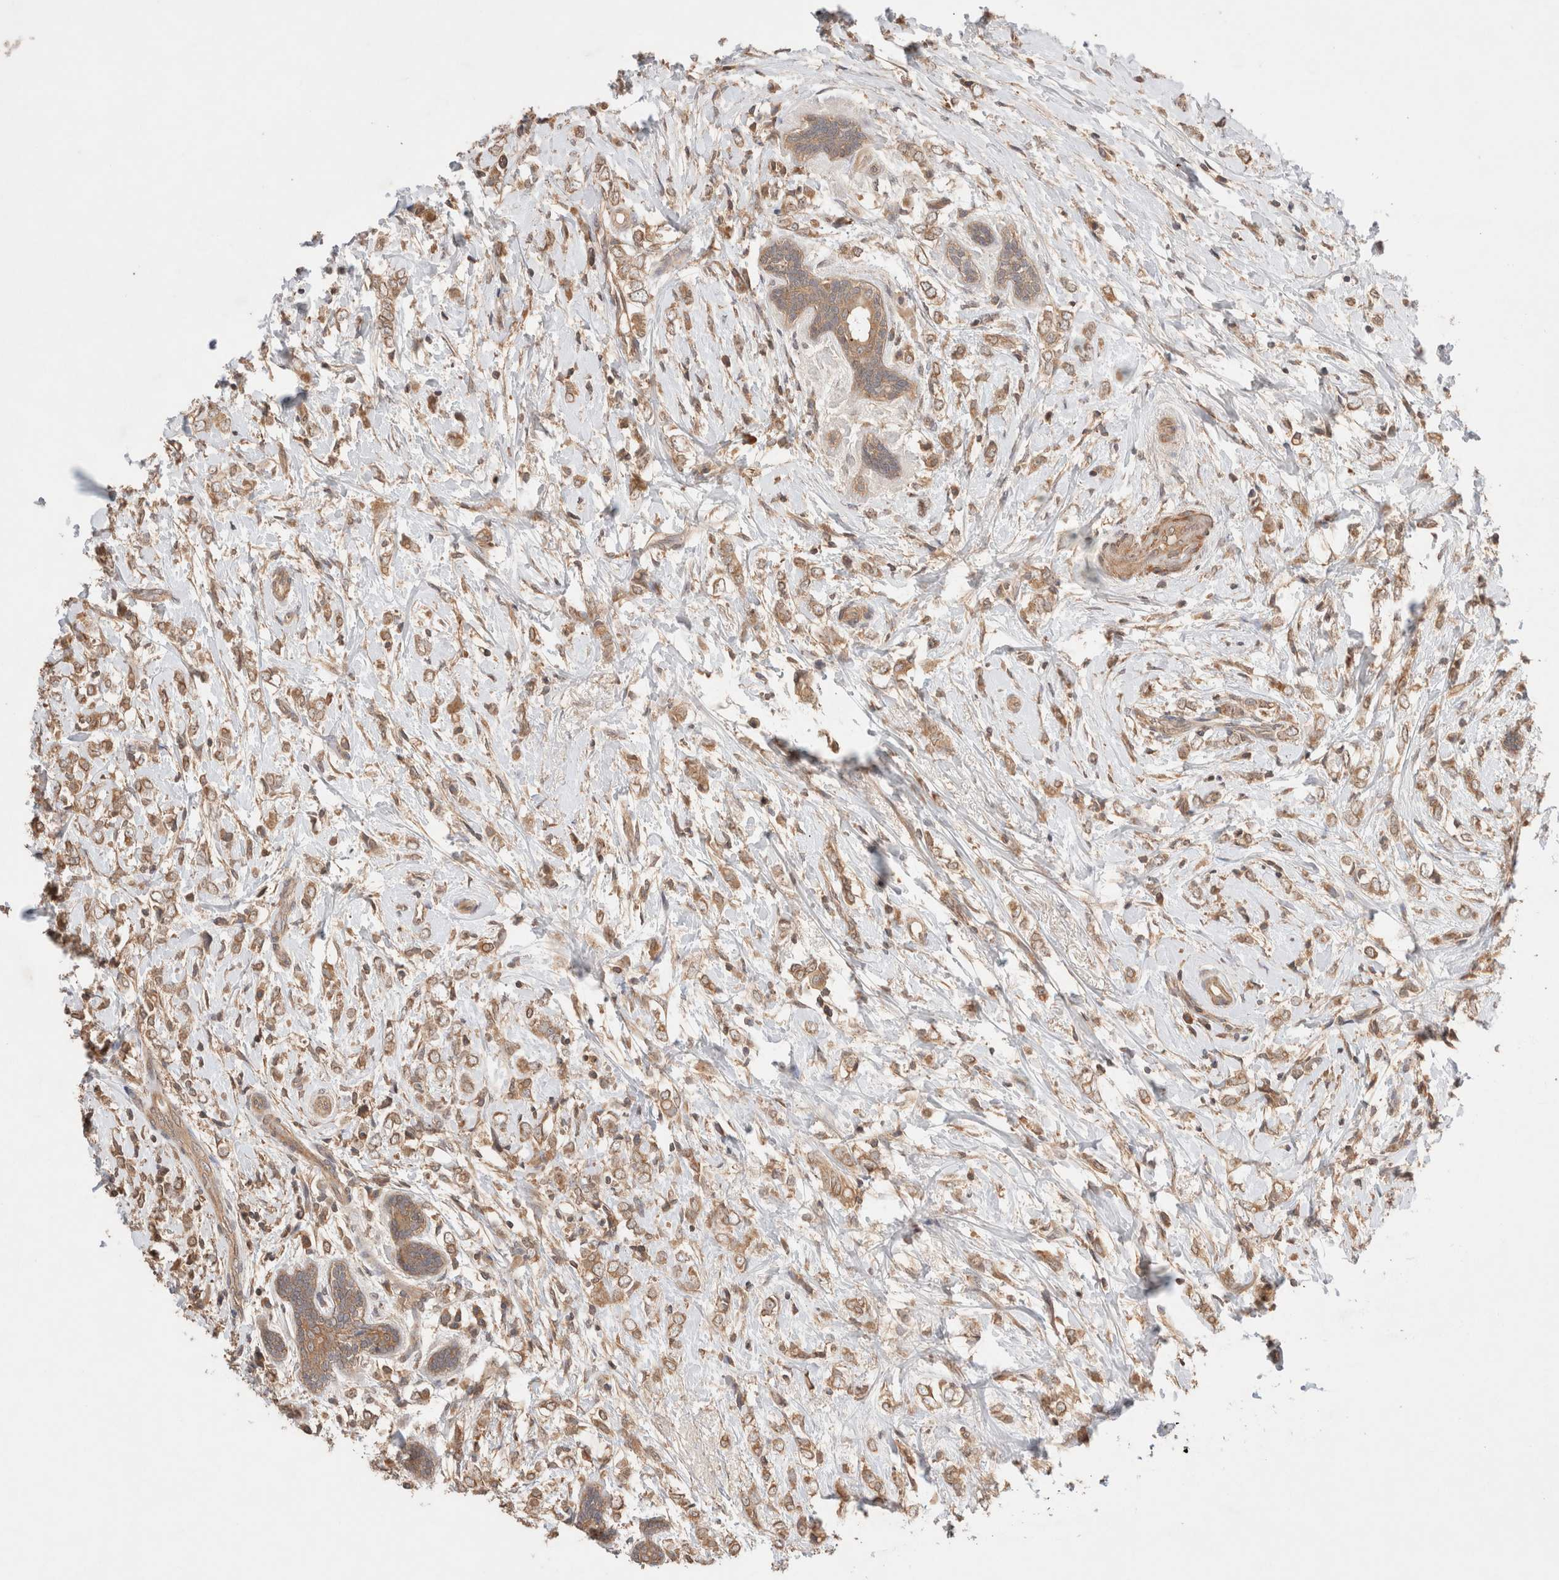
{"staining": {"intensity": "moderate", "quantity": ">75%", "location": "cytoplasmic/membranous"}, "tissue": "breast cancer", "cell_type": "Tumor cells", "image_type": "cancer", "snomed": [{"axis": "morphology", "description": "Normal tissue, NOS"}, {"axis": "morphology", "description": "Lobular carcinoma"}, {"axis": "topography", "description": "Breast"}], "caption": "Moderate cytoplasmic/membranous positivity is present in about >75% of tumor cells in lobular carcinoma (breast). (DAB (3,3'-diaminobenzidine) = brown stain, brightfield microscopy at high magnification).", "gene": "CARNMT1", "patient": {"sex": "female", "age": 47}}